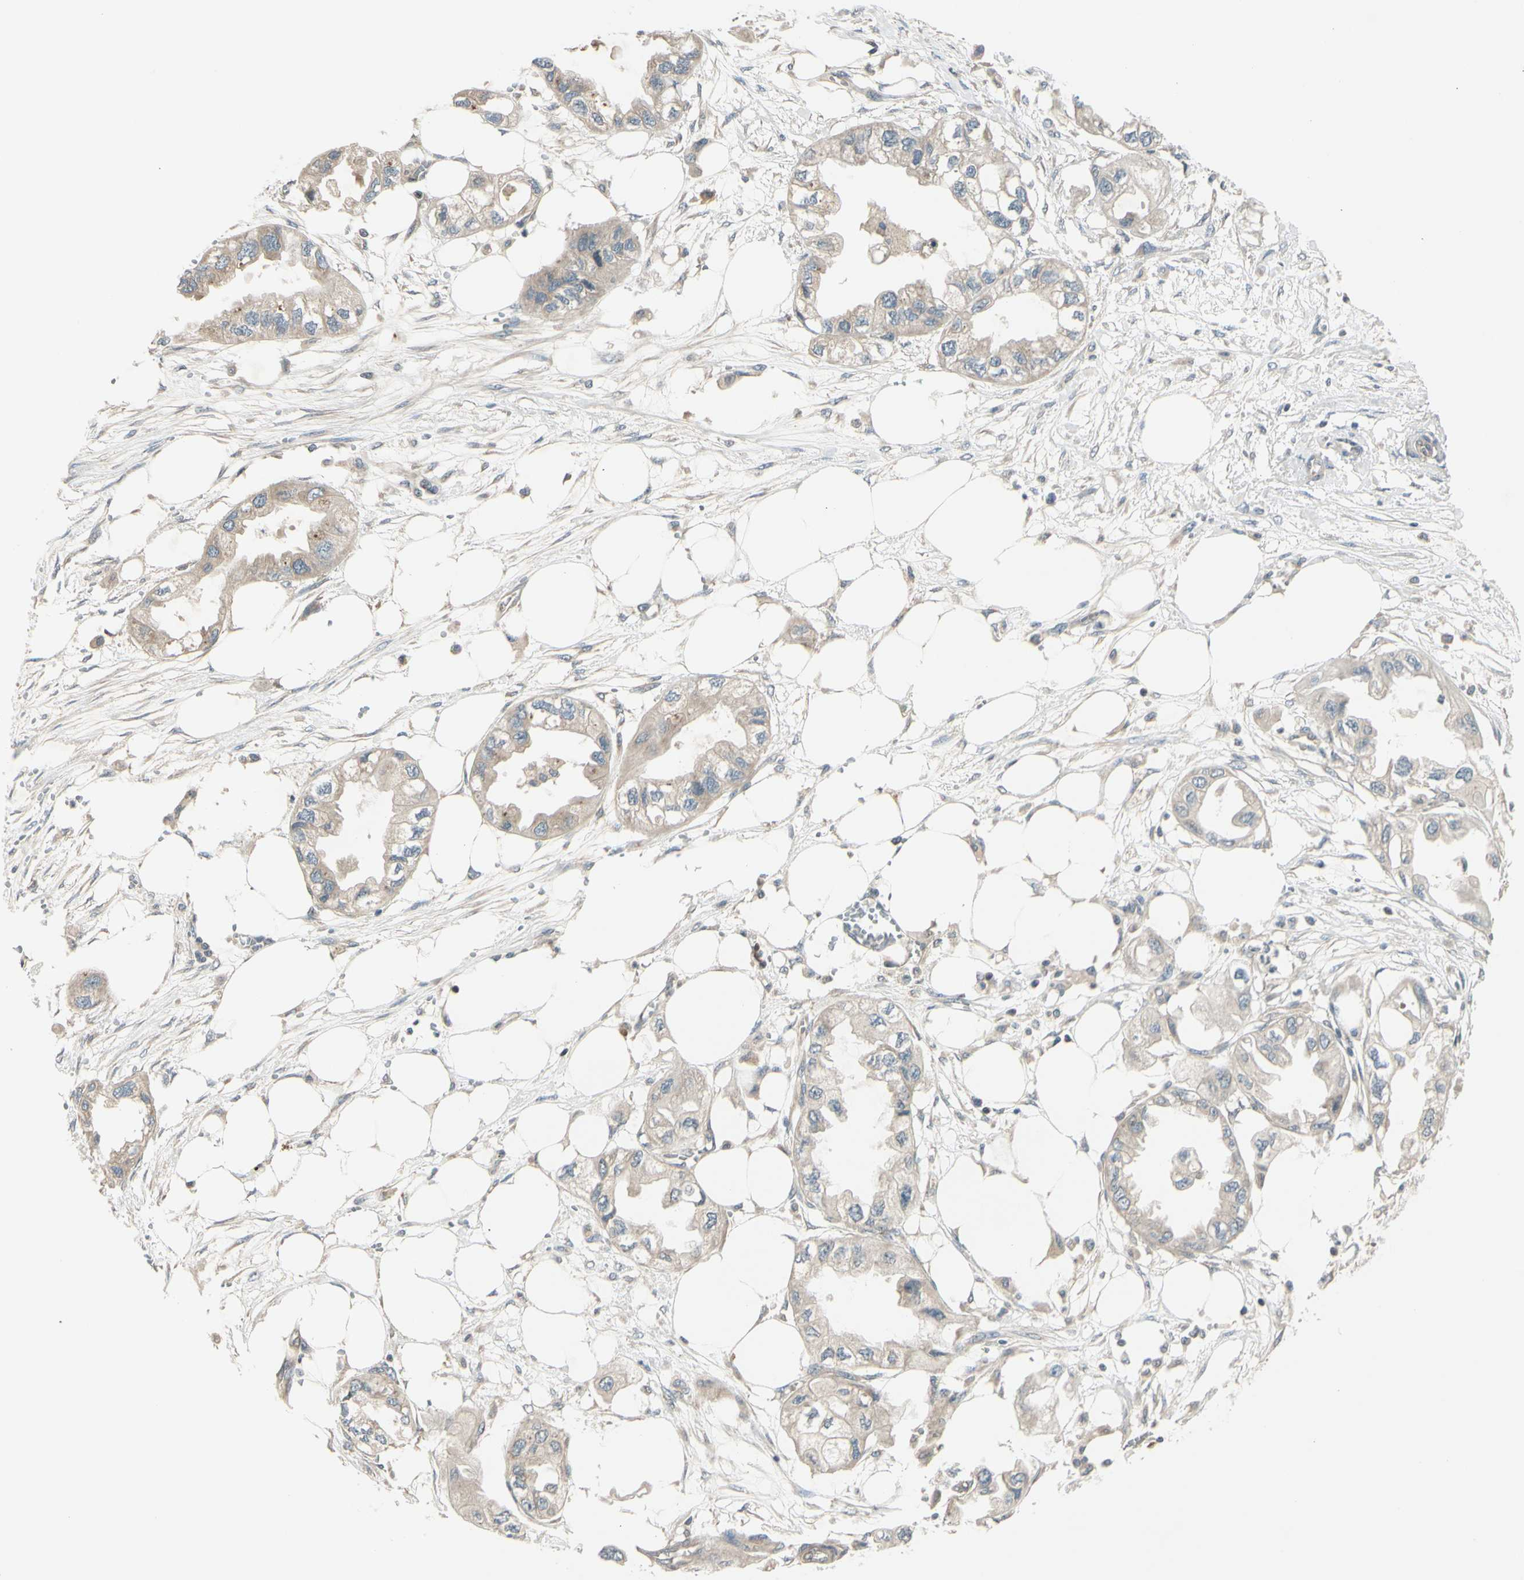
{"staining": {"intensity": "weak", "quantity": "25%-75%", "location": "cytoplasmic/membranous"}, "tissue": "endometrial cancer", "cell_type": "Tumor cells", "image_type": "cancer", "snomed": [{"axis": "morphology", "description": "Adenocarcinoma, NOS"}, {"axis": "topography", "description": "Endometrium"}], "caption": "This is an image of immunohistochemistry (IHC) staining of adenocarcinoma (endometrial), which shows weak expression in the cytoplasmic/membranous of tumor cells.", "gene": "FGF10", "patient": {"sex": "female", "age": 67}}